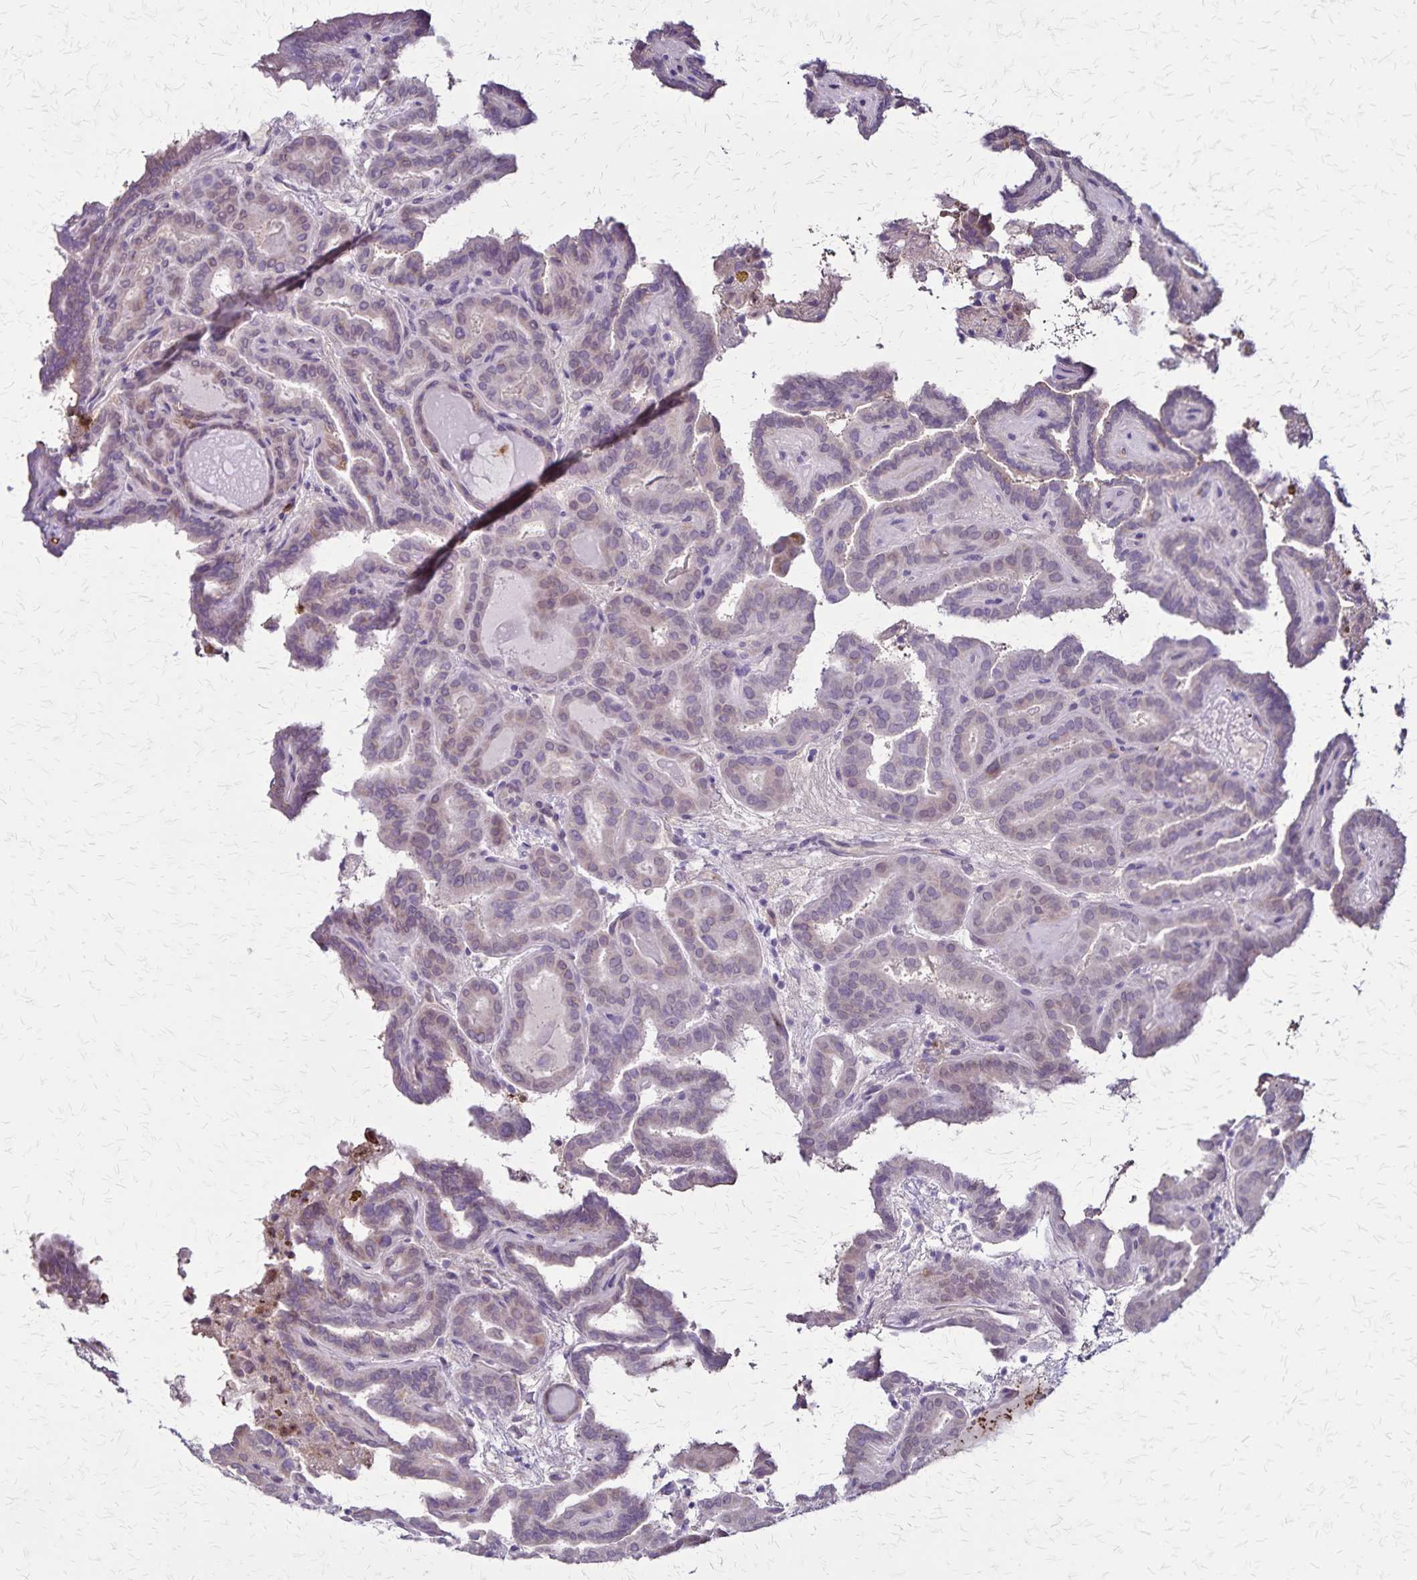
{"staining": {"intensity": "weak", "quantity": "<25%", "location": "cytoplasmic/membranous"}, "tissue": "thyroid cancer", "cell_type": "Tumor cells", "image_type": "cancer", "snomed": [{"axis": "morphology", "description": "Papillary adenocarcinoma, NOS"}, {"axis": "topography", "description": "Thyroid gland"}], "caption": "This is an immunohistochemistry histopathology image of thyroid cancer. There is no positivity in tumor cells.", "gene": "ULBP3", "patient": {"sex": "female", "age": 46}}